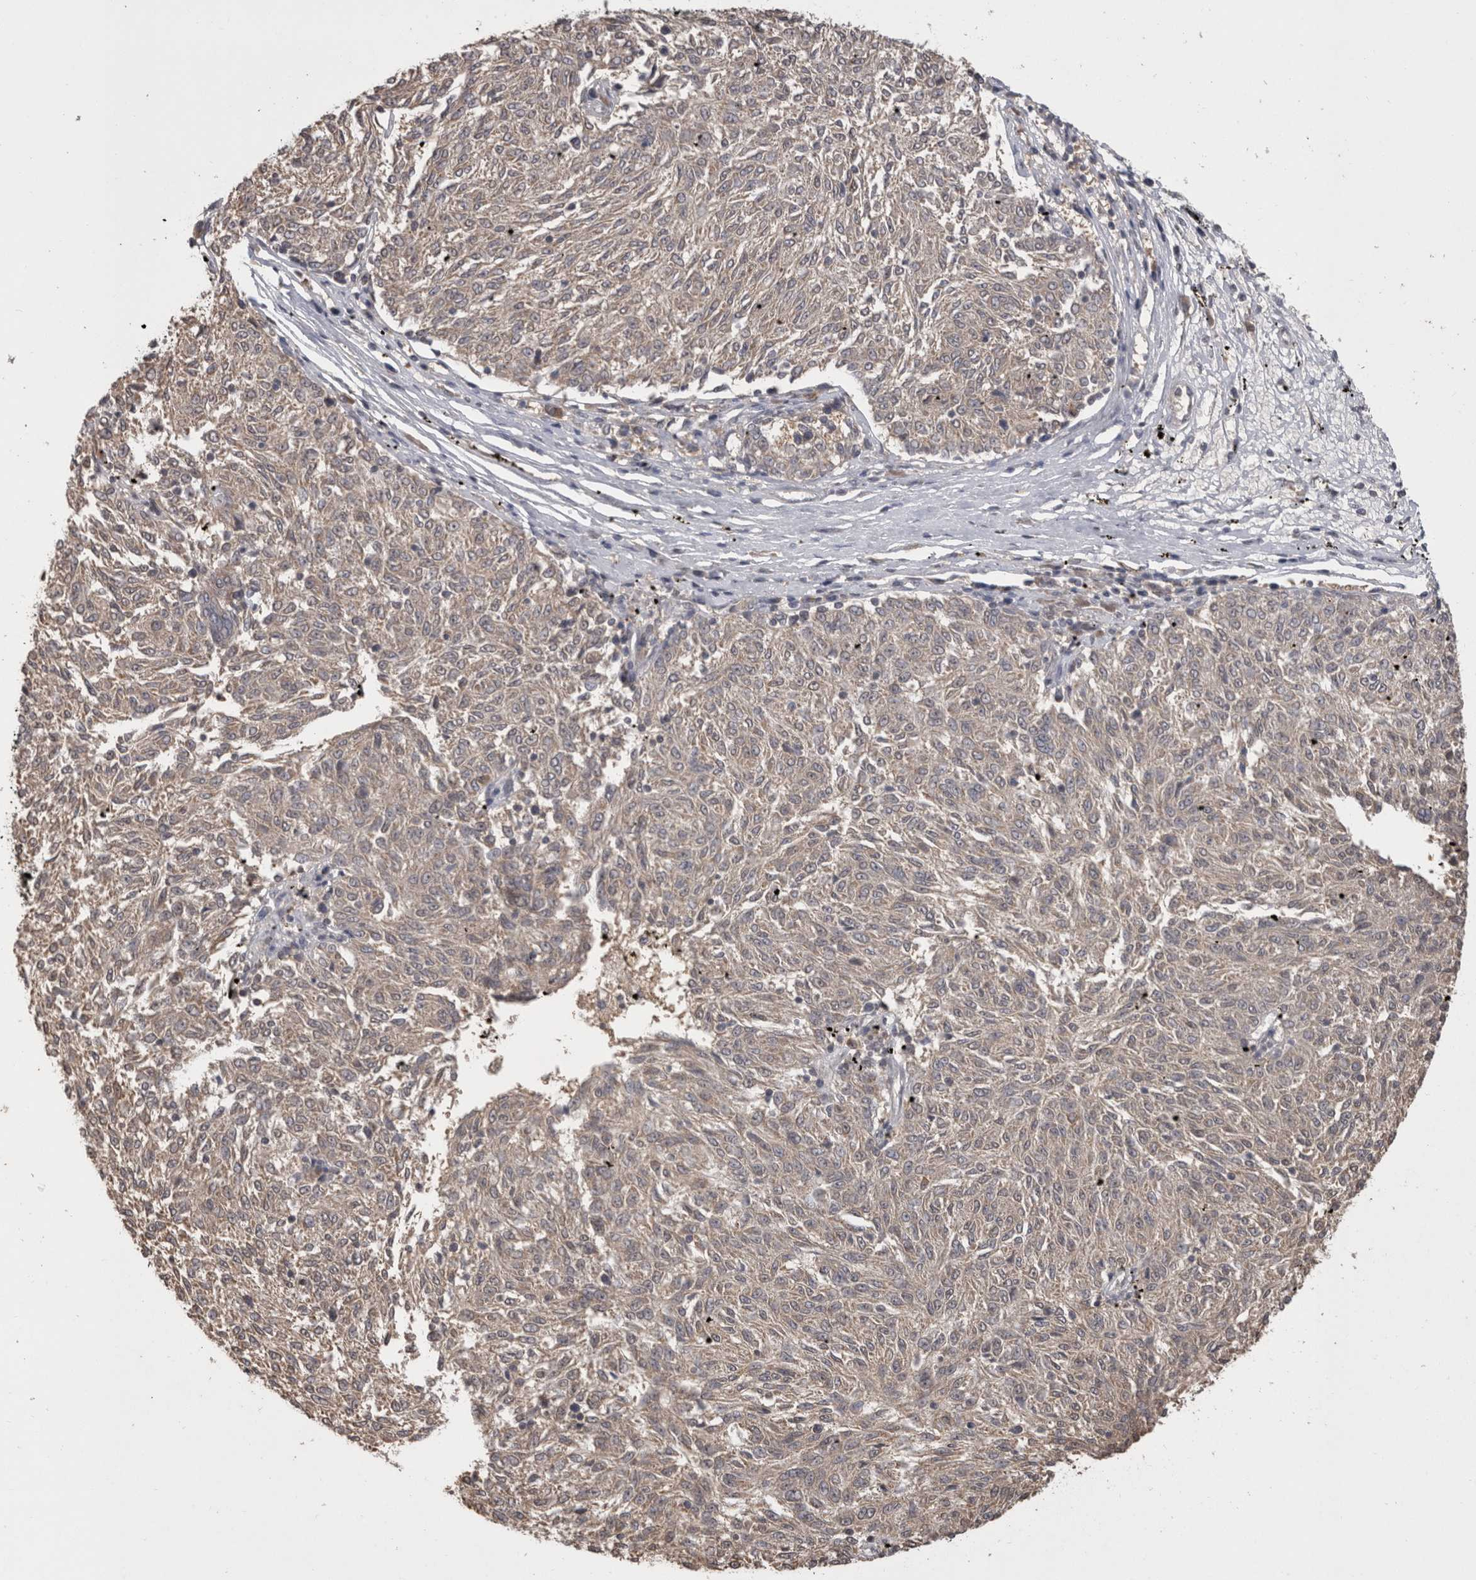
{"staining": {"intensity": "negative", "quantity": "none", "location": "none"}, "tissue": "melanoma", "cell_type": "Tumor cells", "image_type": "cancer", "snomed": [{"axis": "morphology", "description": "Malignant melanoma, NOS"}, {"axis": "topography", "description": "Skin"}], "caption": "The photomicrograph demonstrates no significant expression in tumor cells of melanoma. (Stains: DAB immunohistochemistry (IHC) with hematoxylin counter stain, Microscopy: brightfield microscopy at high magnification).", "gene": "PREP", "patient": {"sex": "female", "age": 72}}